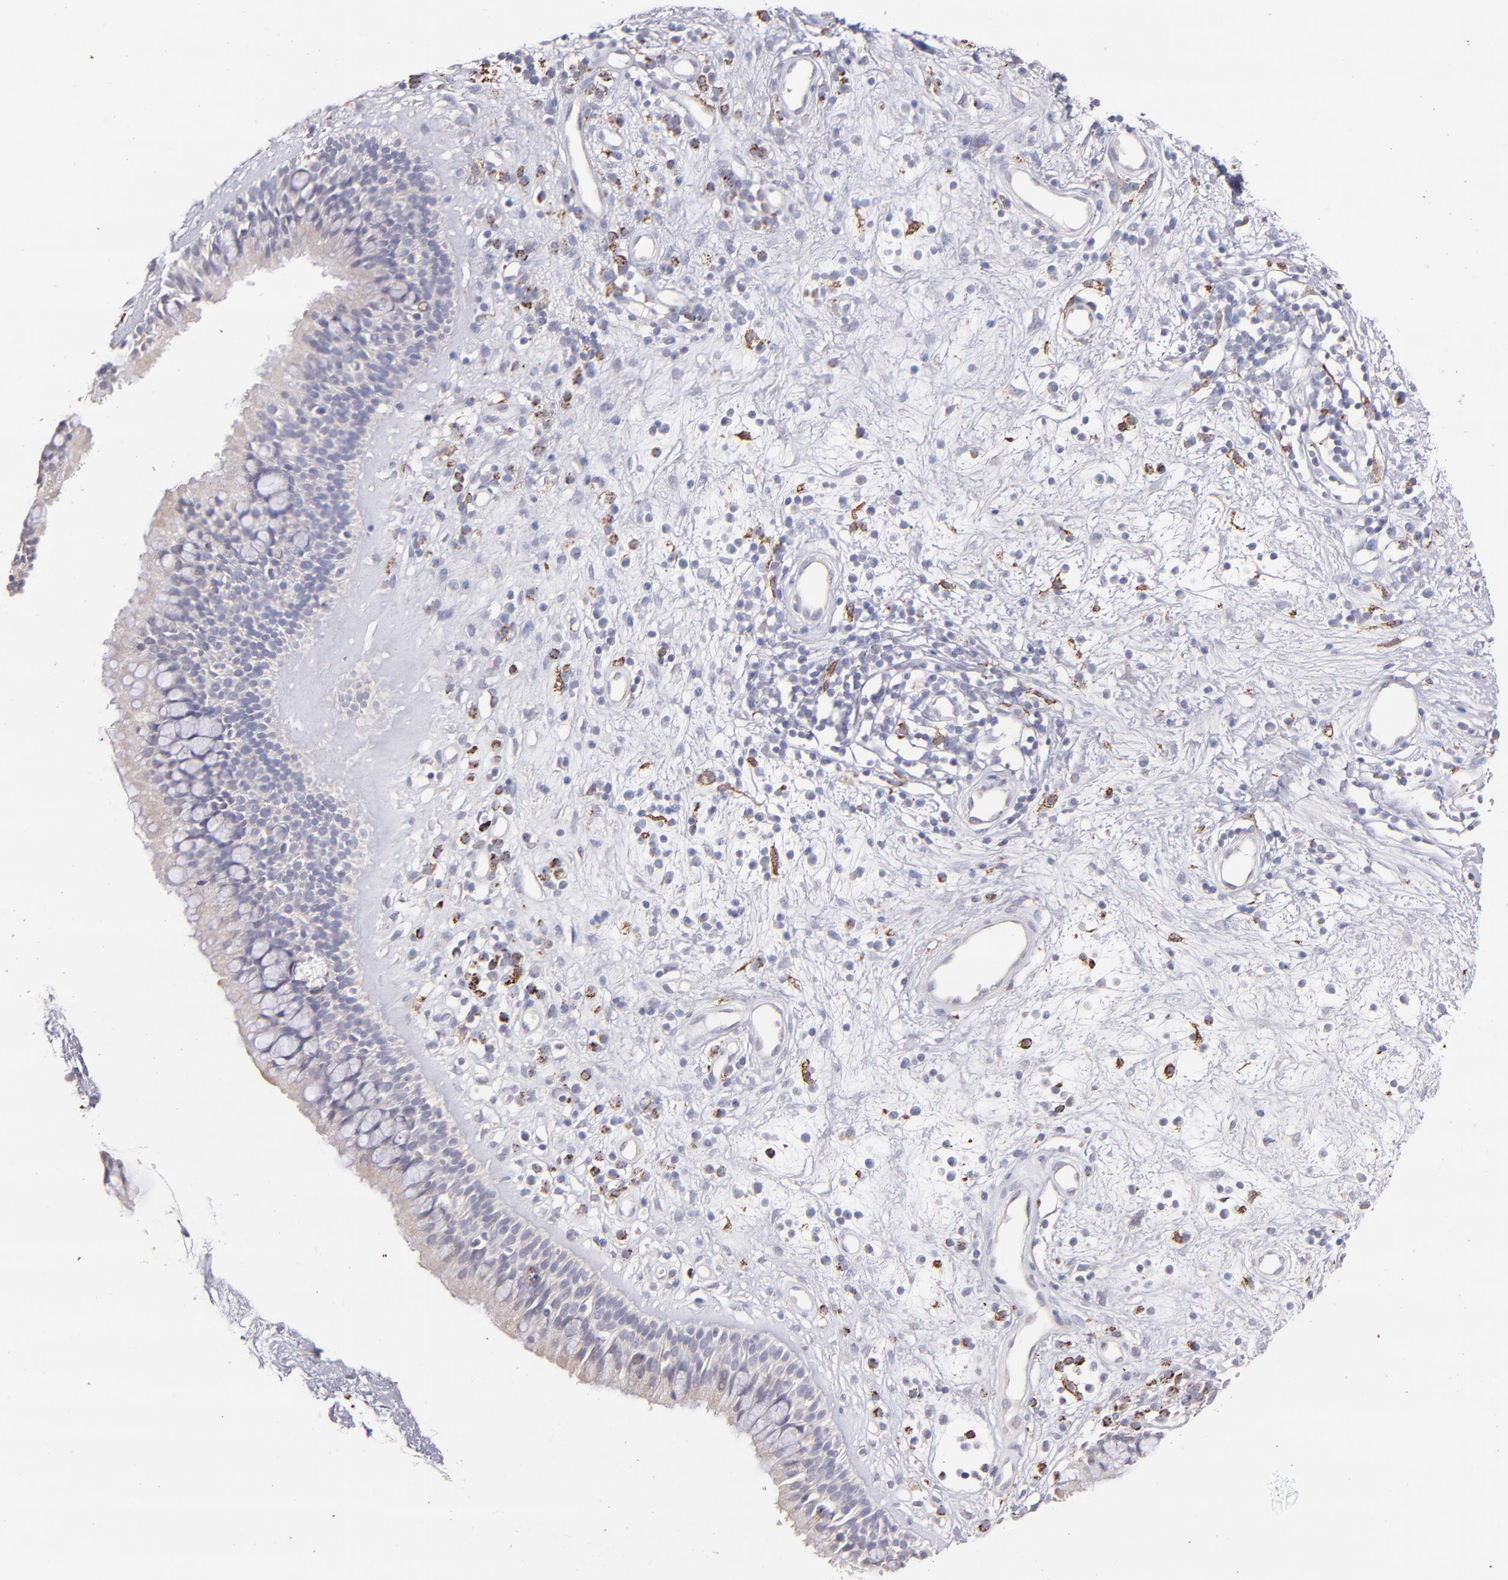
{"staining": {"intensity": "weak", "quantity": ">75%", "location": "cytoplasmic/membranous"}, "tissue": "nasopharynx", "cell_type": "Respiratory epithelial cells", "image_type": "normal", "snomed": [{"axis": "morphology", "description": "Normal tissue, NOS"}, {"axis": "morphology", "description": "Inflammation, NOS"}, {"axis": "topography", "description": "Nasopharynx"}], "caption": "An image of nasopharynx stained for a protein exhibits weak cytoplasmic/membranous brown staining in respiratory epithelial cells. Using DAB (3,3'-diaminobenzidine) (brown) and hematoxylin (blue) stains, captured at high magnification using brightfield microscopy.", "gene": "GLDC", "patient": {"sex": "male", "age": 48}}